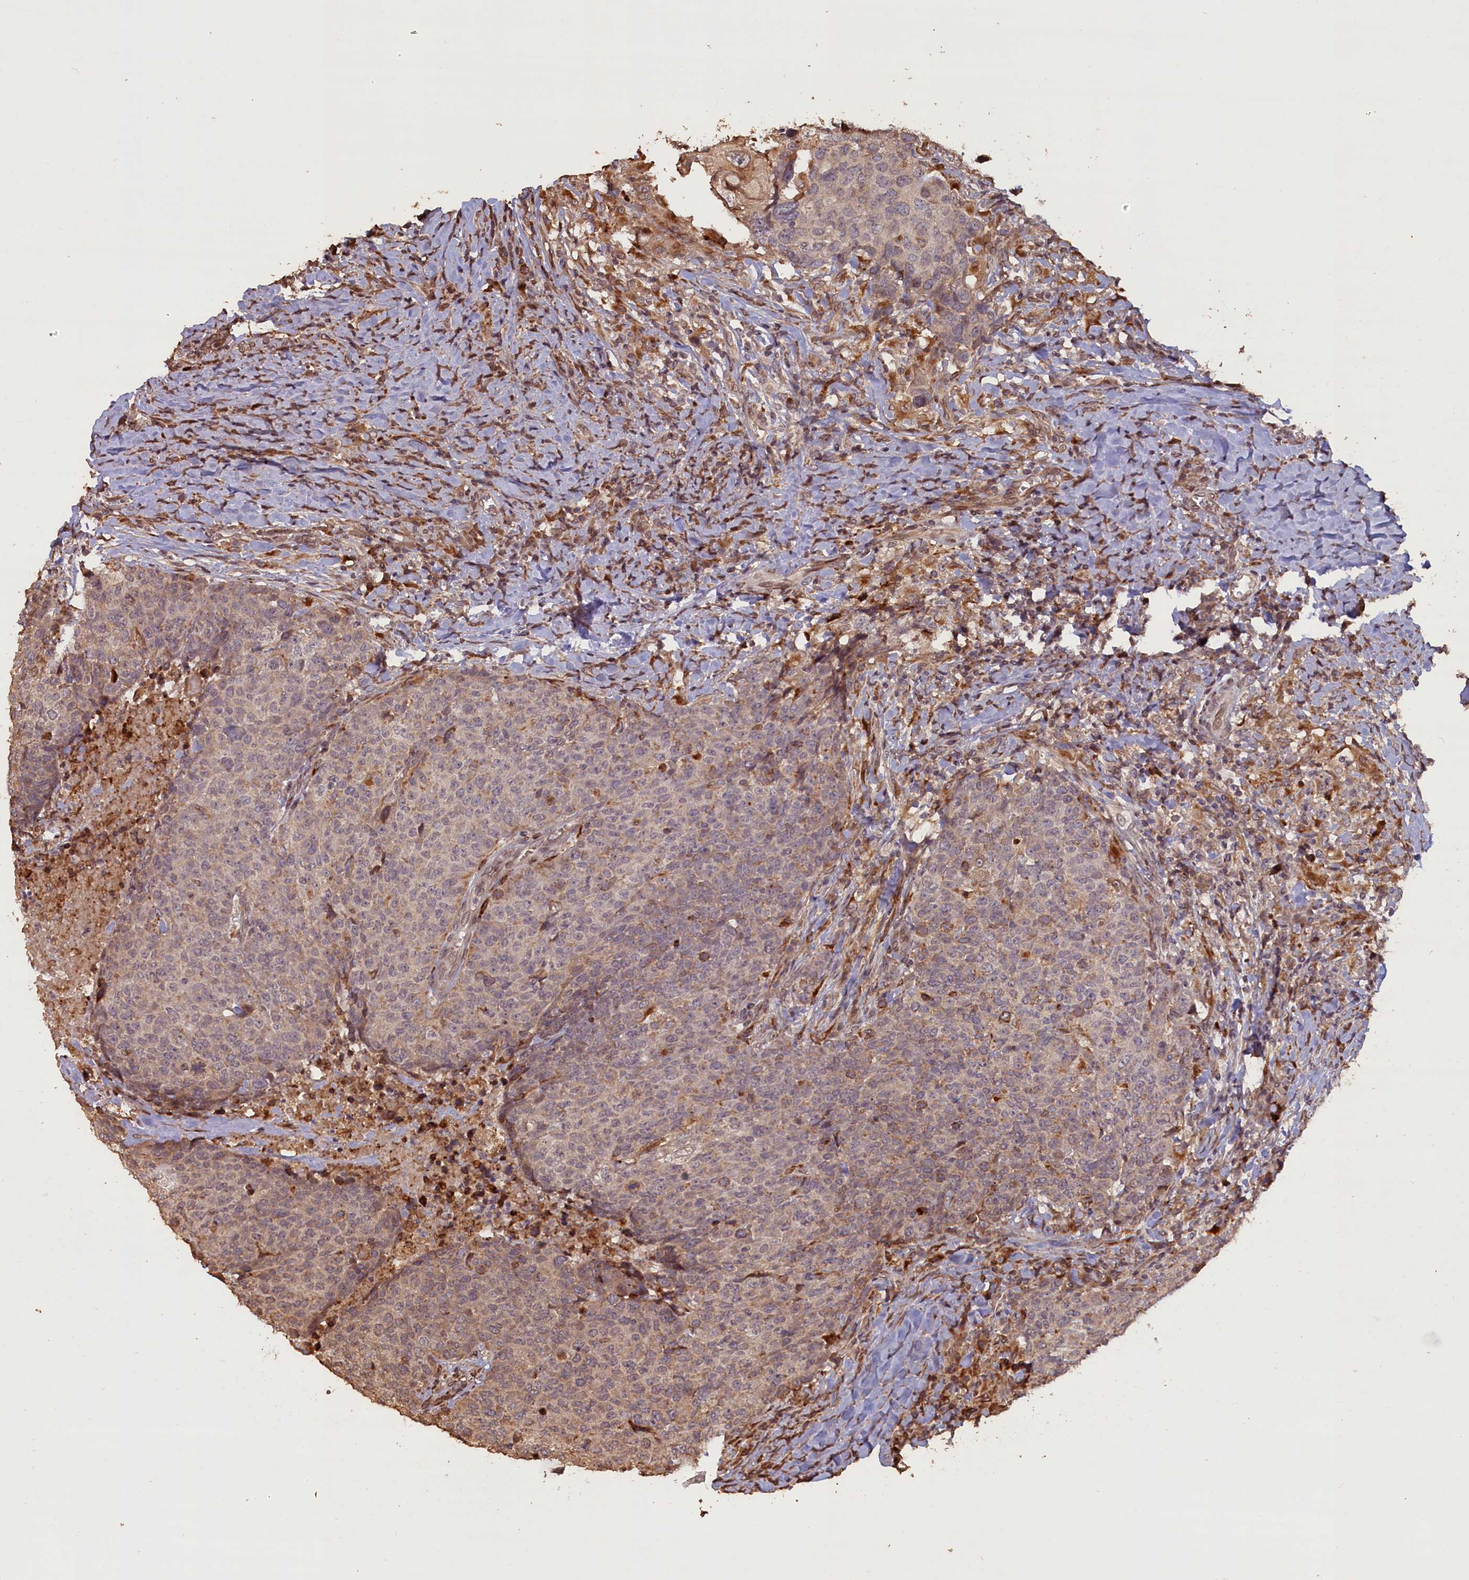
{"staining": {"intensity": "moderate", "quantity": "<25%", "location": "cytoplasmic/membranous"}, "tissue": "head and neck cancer", "cell_type": "Tumor cells", "image_type": "cancer", "snomed": [{"axis": "morphology", "description": "Squamous cell carcinoma, NOS"}, {"axis": "topography", "description": "Head-Neck"}], "caption": "DAB (3,3'-diaminobenzidine) immunohistochemical staining of human head and neck cancer (squamous cell carcinoma) demonstrates moderate cytoplasmic/membranous protein staining in approximately <25% of tumor cells.", "gene": "SLC38A7", "patient": {"sex": "male", "age": 66}}